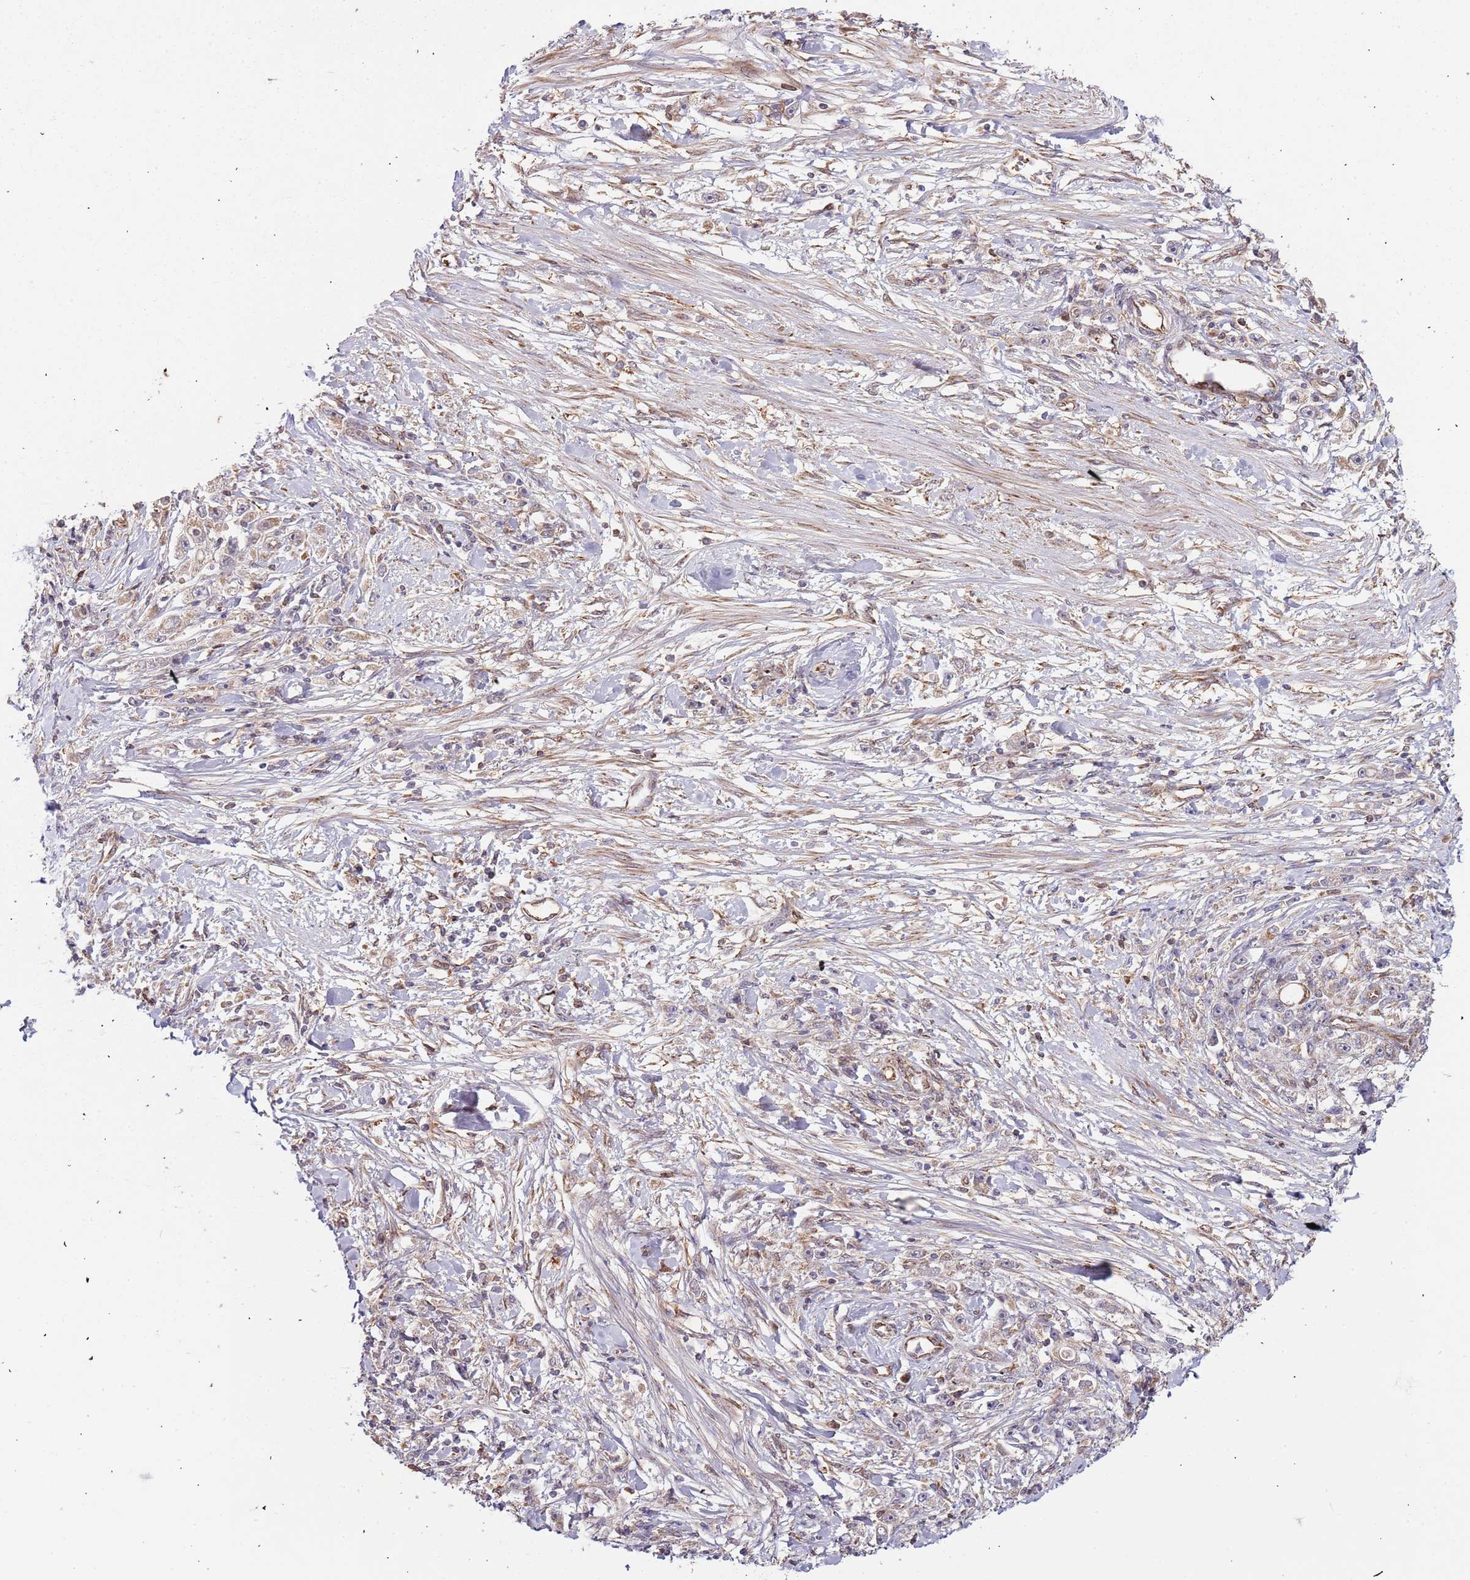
{"staining": {"intensity": "negative", "quantity": "none", "location": "none"}, "tissue": "stomach cancer", "cell_type": "Tumor cells", "image_type": "cancer", "snomed": [{"axis": "morphology", "description": "Adenocarcinoma, NOS"}, {"axis": "topography", "description": "Stomach"}], "caption": "Tumor cells are negative for brown protein staining in stomach cancer.", "gene": "IL17RD", "patient": {"sex": "female", "age": 59}}